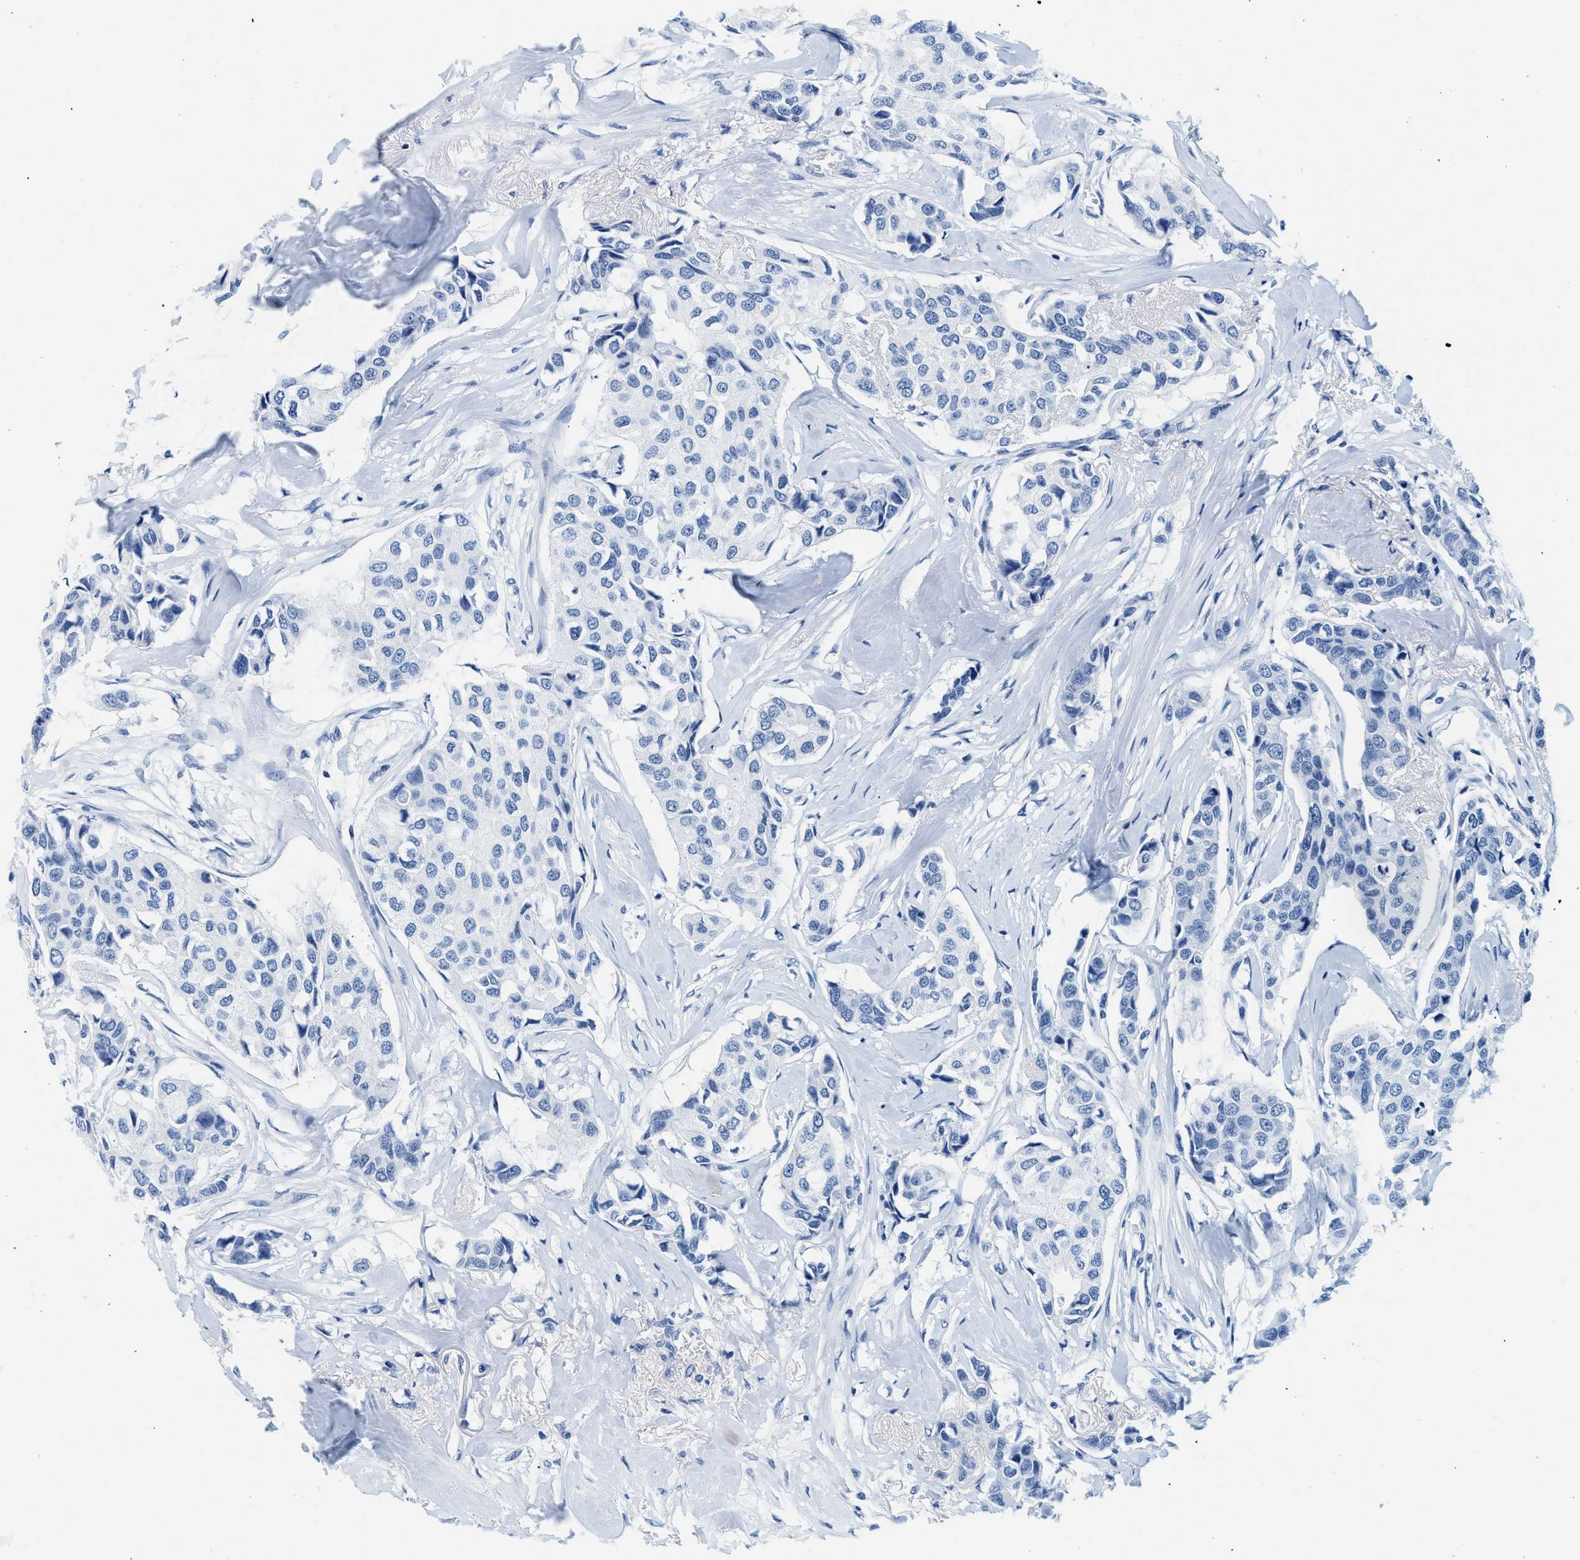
{"staining": {"intensity": "negative", "quantity": "none", "location": "none"}, "tissue": "breast cancer", "cell_type": "Tumor cells", "image_type": "cancer", "snomed": [{"axis": "morphology", "description": "Duct carcinoma"}, {"axis": "topography", "description": "Breast"}], "caption": "A photomicrograph of breast cancer stained for a protein demonstrates no brown staining in tumor cells. The staining was performed using DAB (3,3'-diaminobenzidine) to visualize the protein expression in brown, while the nuclei were stained in blue with hematoxylin (Magnification: 20x).", "gene": "GSN", "patient": {"sex": "female", "age": 80}}